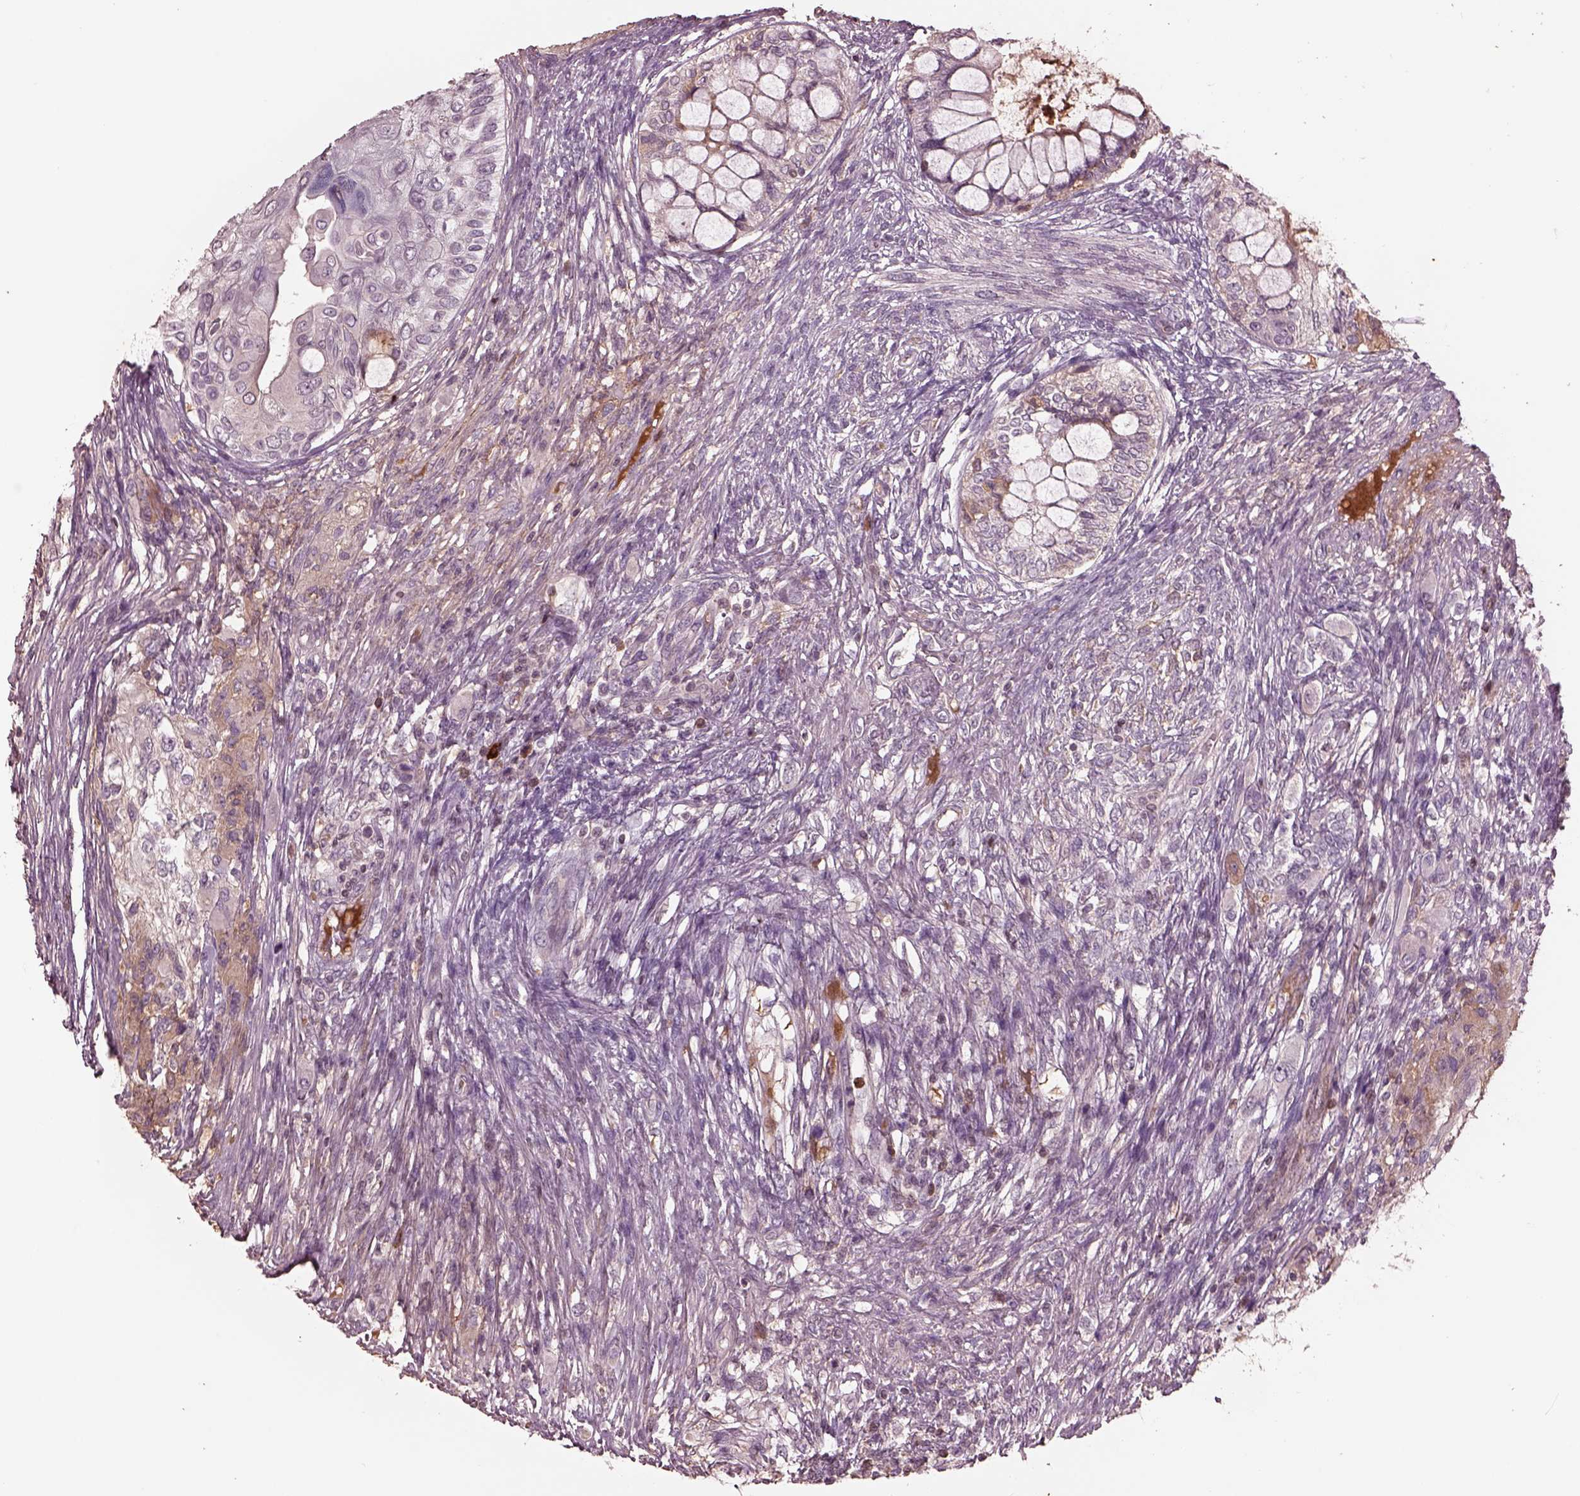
{"staining": {"intensity": "negative", "quantity": "none", "location": "none"}, "tissue": "testis cancer", "cell_type": "Tumor cells", "image_type": "cancer", "snomed": [{"axis": "morphology", "description": "Seminoma, NOS"}, {"axis": "morphology", "description": "Carcinoma, Embryonal, NOS"}, {"axis": "topography", "description": "Testis"}], "caption": "DAB (3,3'-diaminobenzidine) immunohistochemical staining of human testis seminoma demonstrates no significant expression in tumor cells.", "gene": "PTX4", "patient": {"sex": "male", "age": 41}}